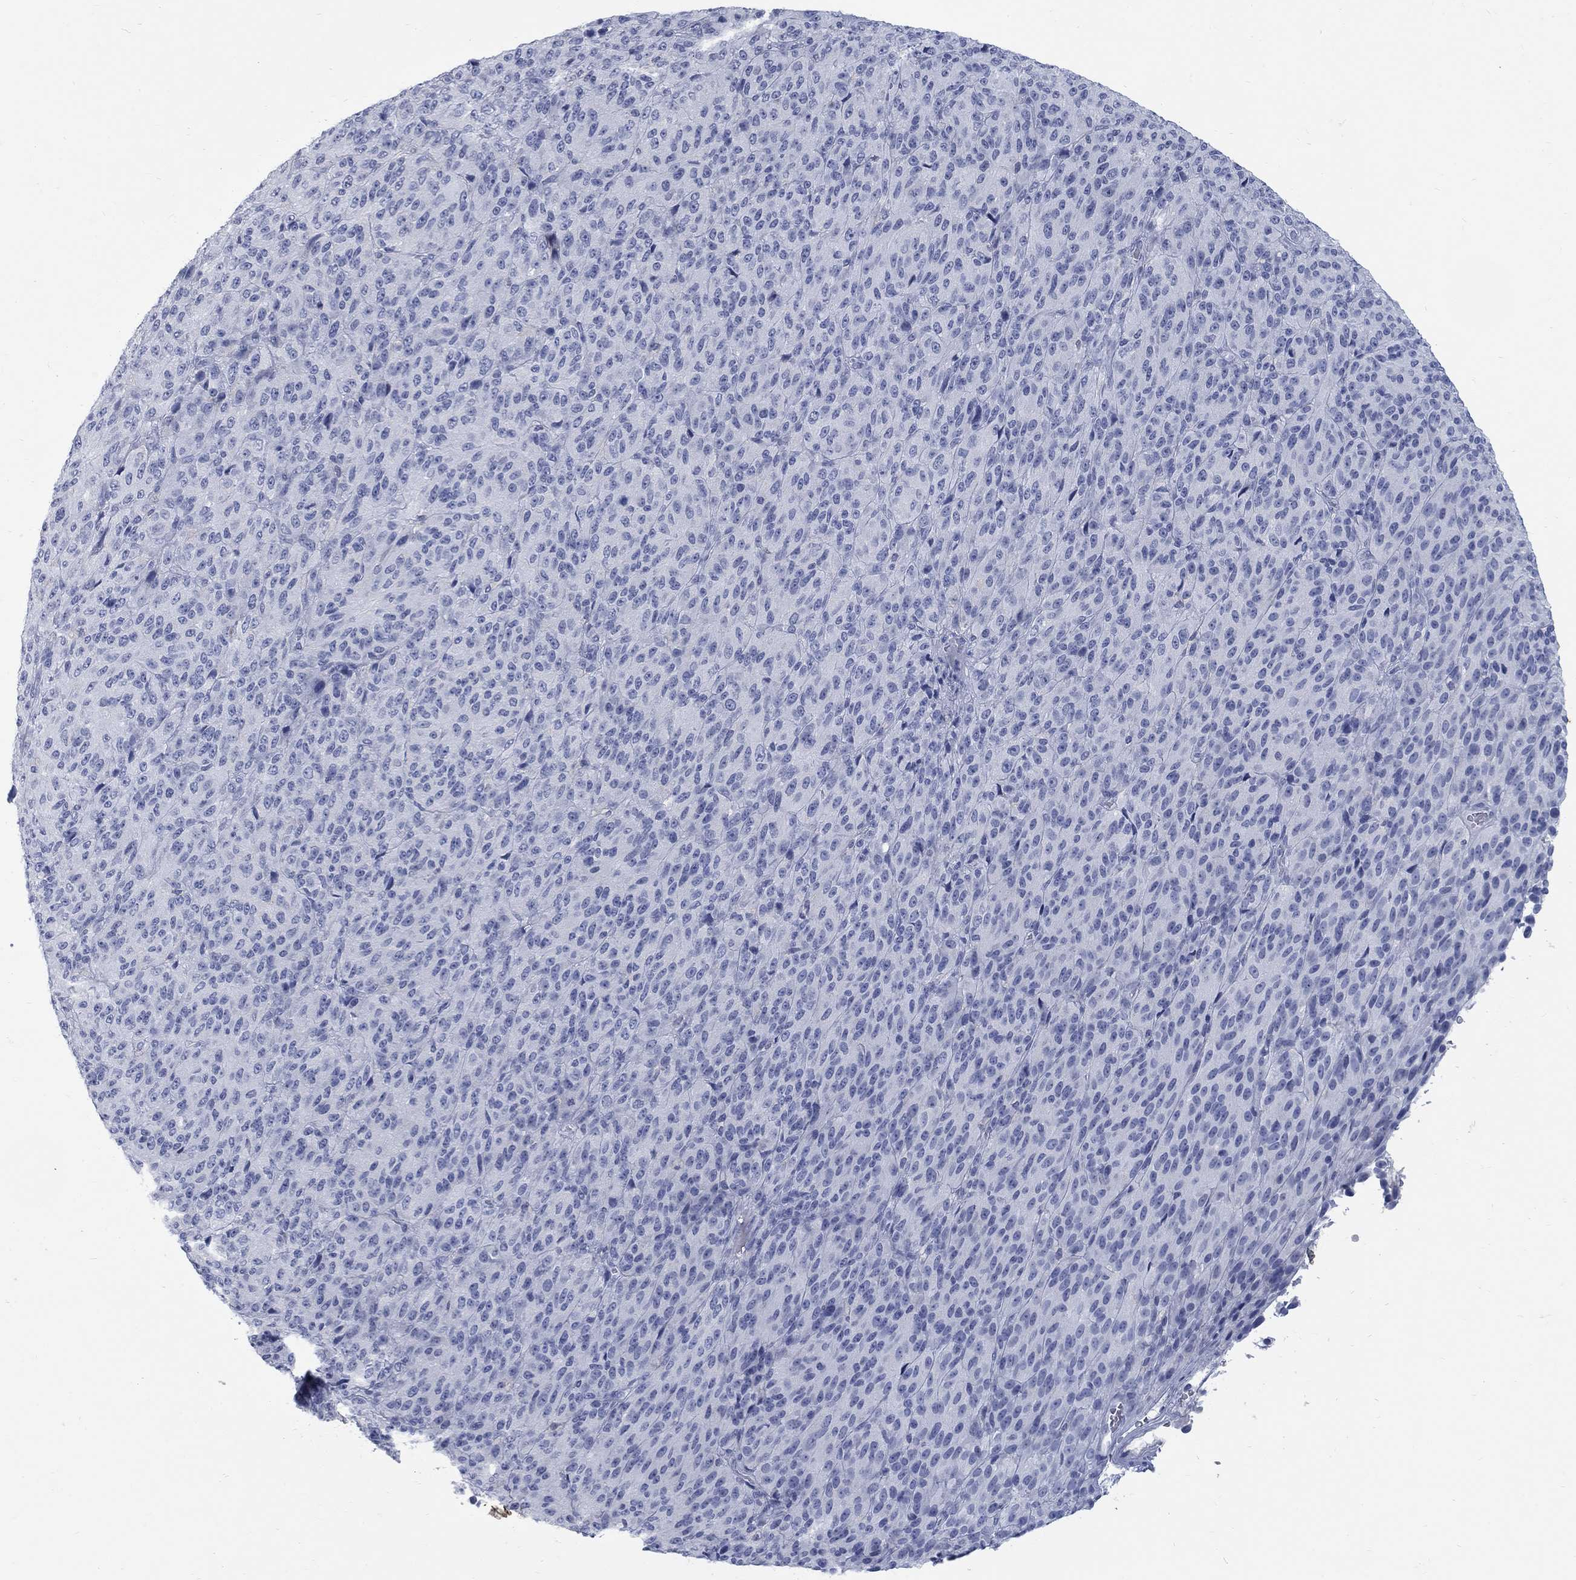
{"staining": {"intensity": "negative", "quantity": "none", "location": "none"}, "tissue": "melanoma", "cell_type": "Tumor cells", "image_type": "cancer", "snomed": [{"axis": "morphology", "description": "Malignant melanoma, Metastatic site"}, {"axis": "topography", "description": "Brain"}], "caption": "Image shows no protein staining in tumor cells of melanoma tissue.", "gene": "RFTN2", "patient": {"sex": "female", "age": 56}}